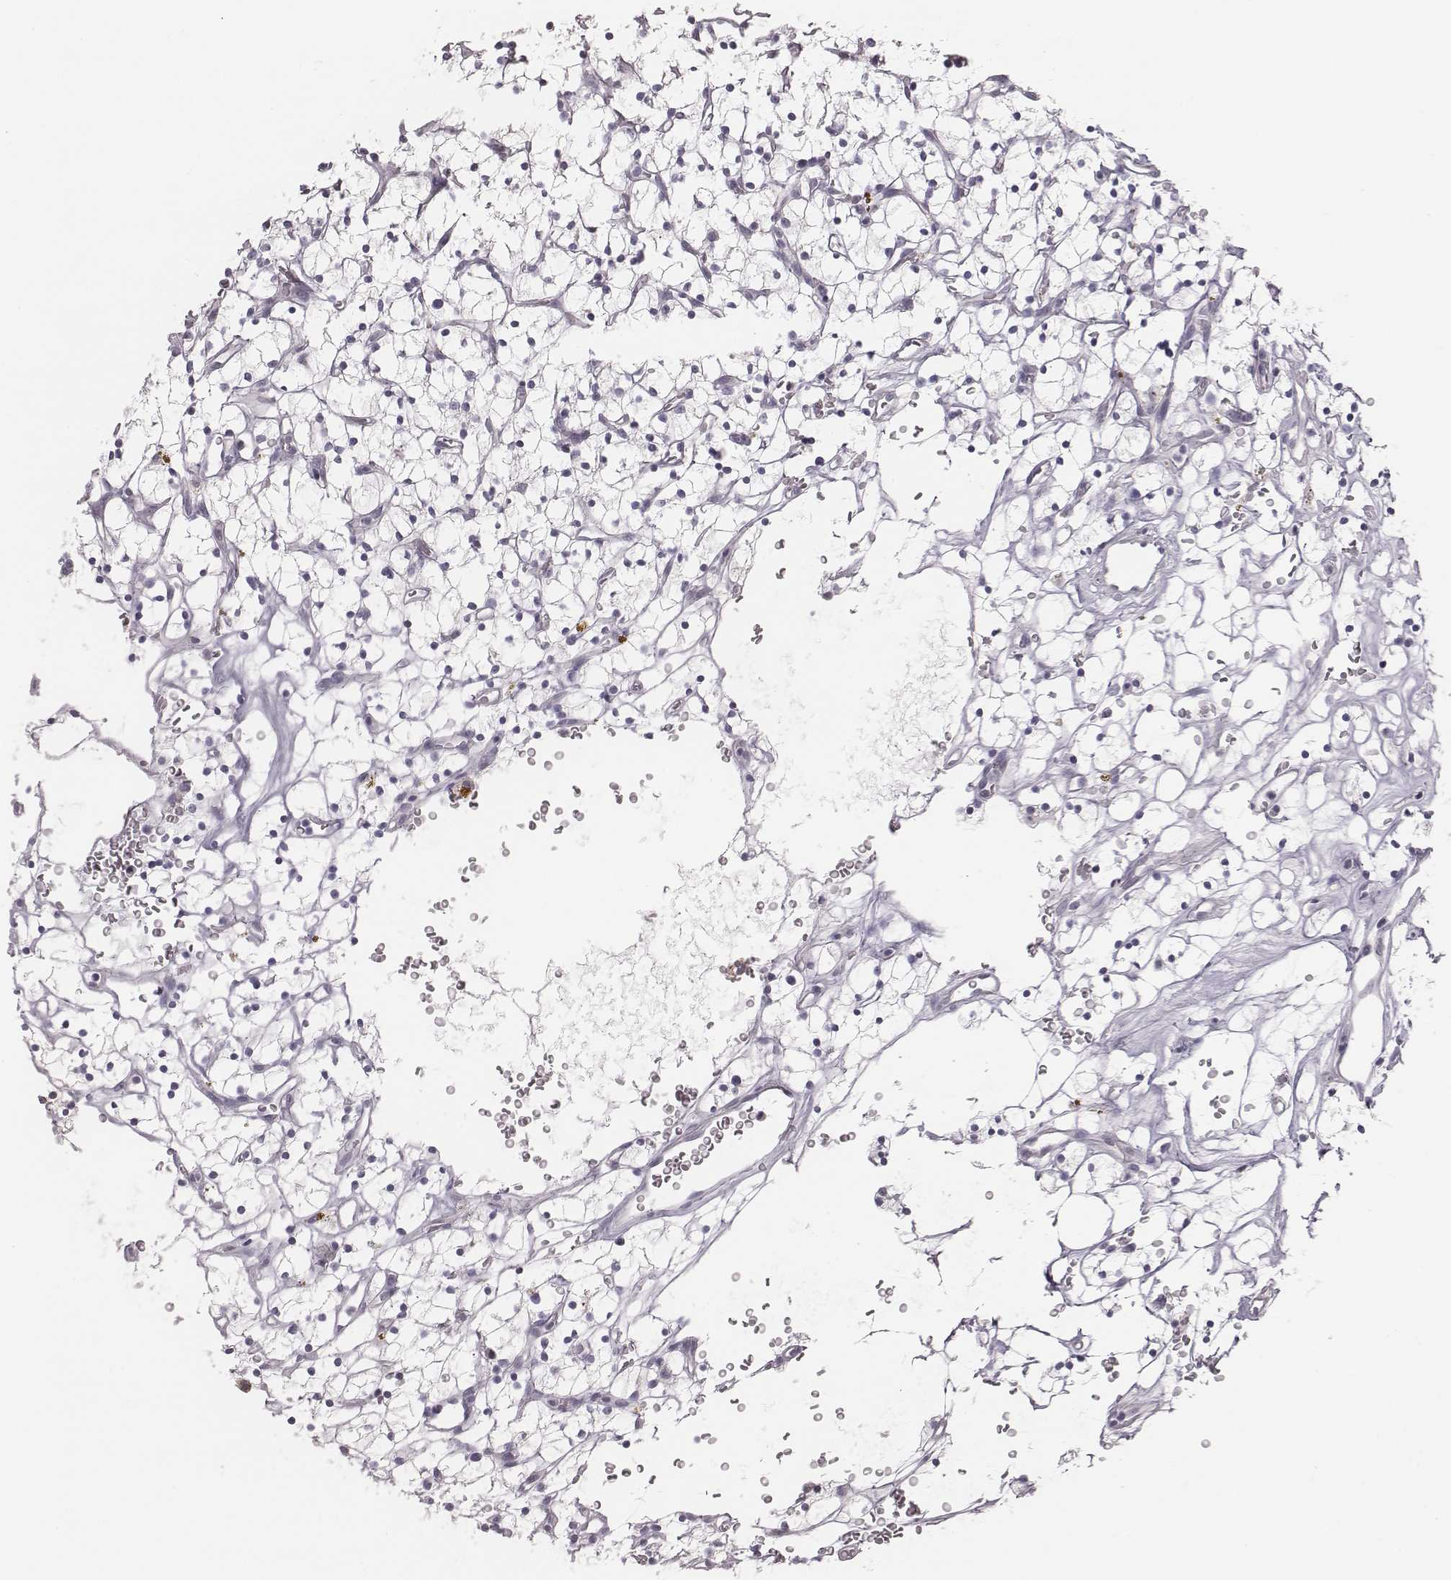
{"staining": {"intensity": "negative", "quantity": "none", "location": "none"}, "tissue": "renal cancer", "cell_type": "Tumor cells", "image_type": "cancer", "snomed": [{"axis": "morphology", "description": "Adenocarcinoma, NOS"}, {"axis": "topography", "description": "Kidney"}], "caption": "IHC photomicrograph of renal cancer stained for a protein (brown), which demonstrates no expression in tumor cells.", "gene": "C6orf58", "patient": {"sex": "female", "age": 64}}